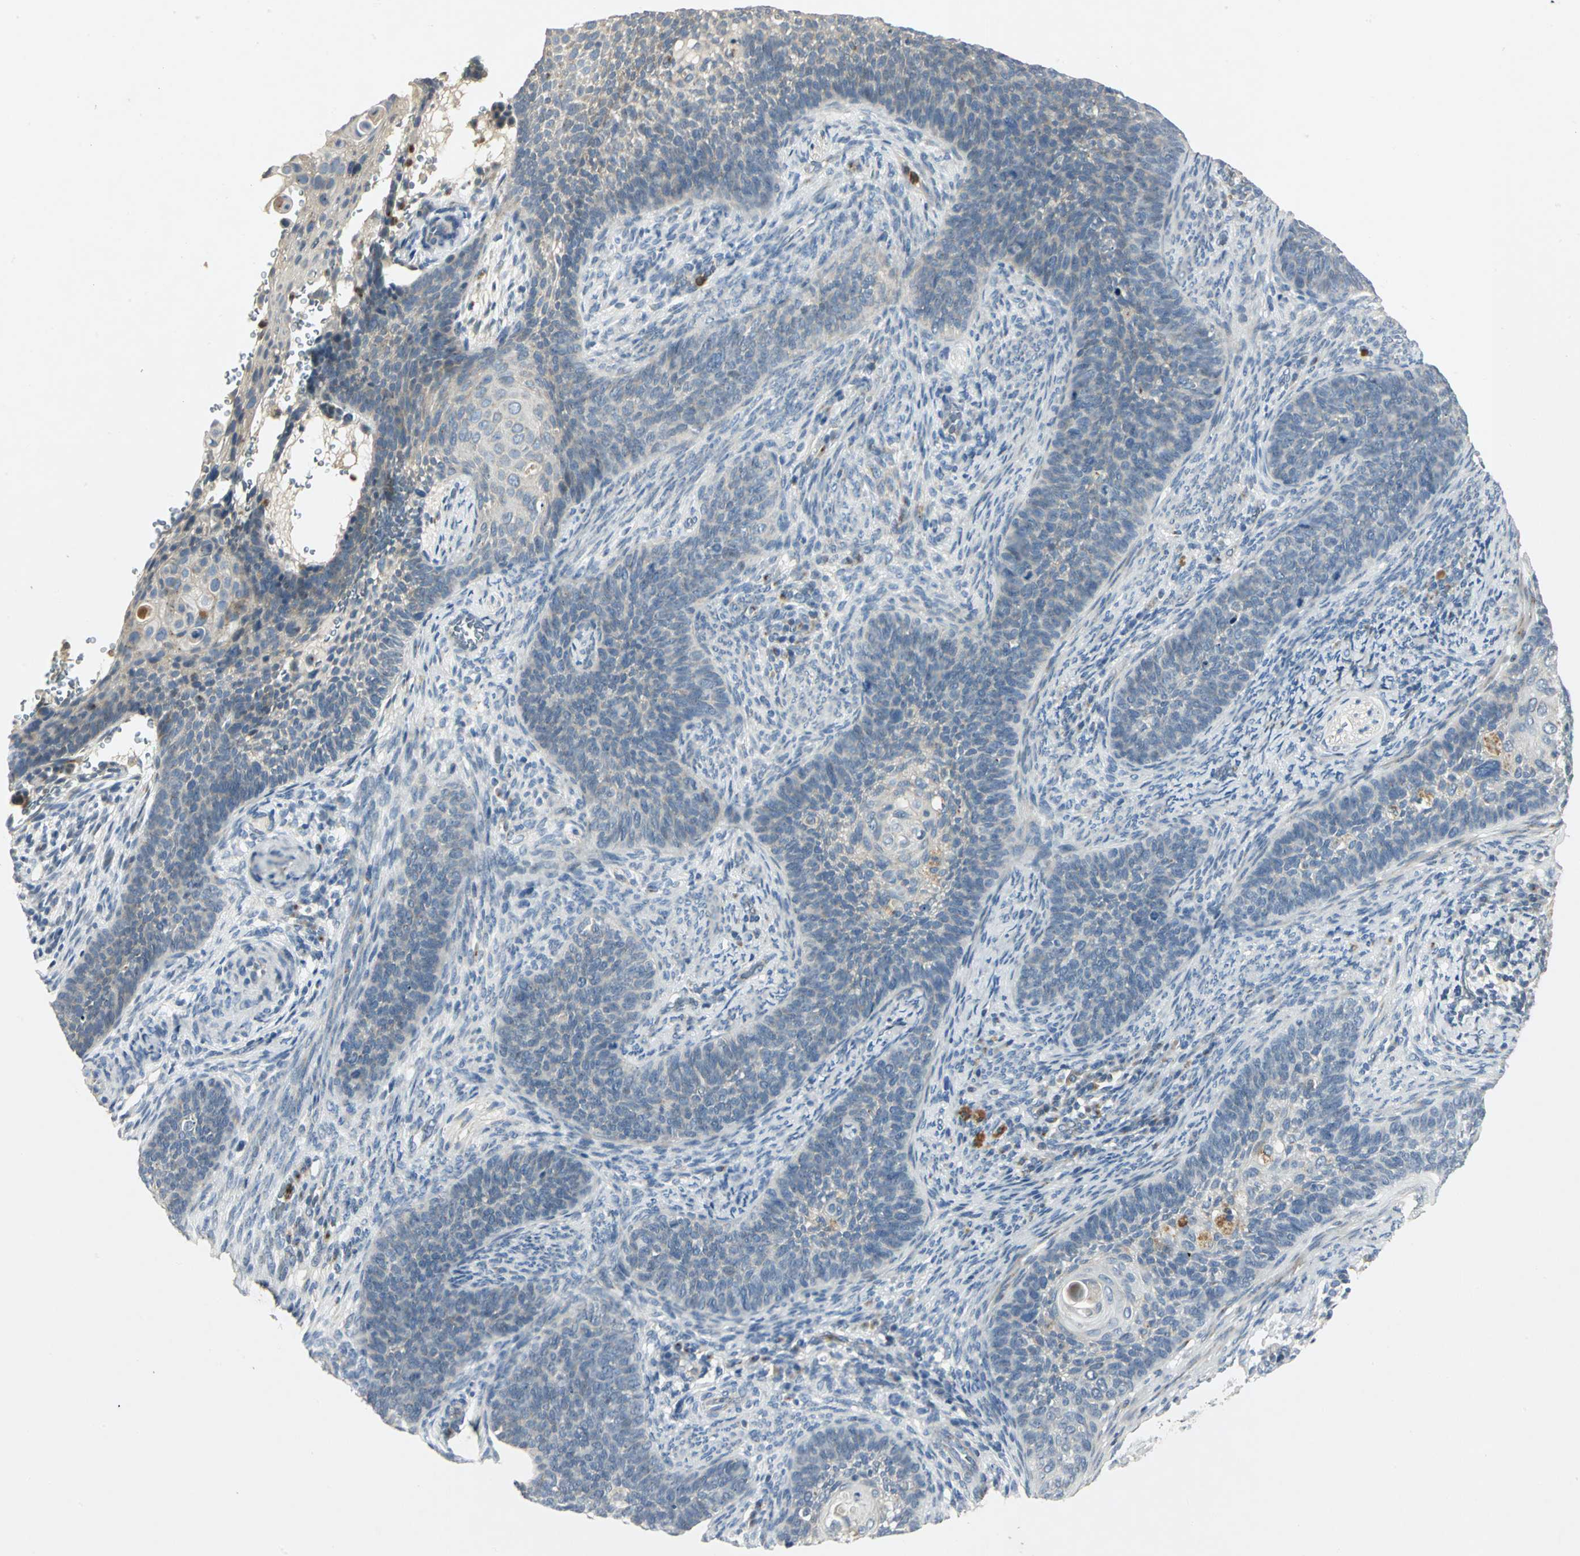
{"staining": {"intensity": "negative", "quantity": "none", "location": "none"}, "tissue": "cervical cancer", "cell_type": "Tumor cells", "image_type": "cancer", "snomed": [{"axis": "morphology", "description": "Squamous cell carcinoma, NOS"}, {"axis": "topography", "description": "Cervix"}], "caption": "Cervical cancer was stained to show a protein in brown. There is no significant expression in tumor cells. Nuclei are stained in blue.", "gene": "TM9SF2", "patient": {"sex": "female", "age": 33}}